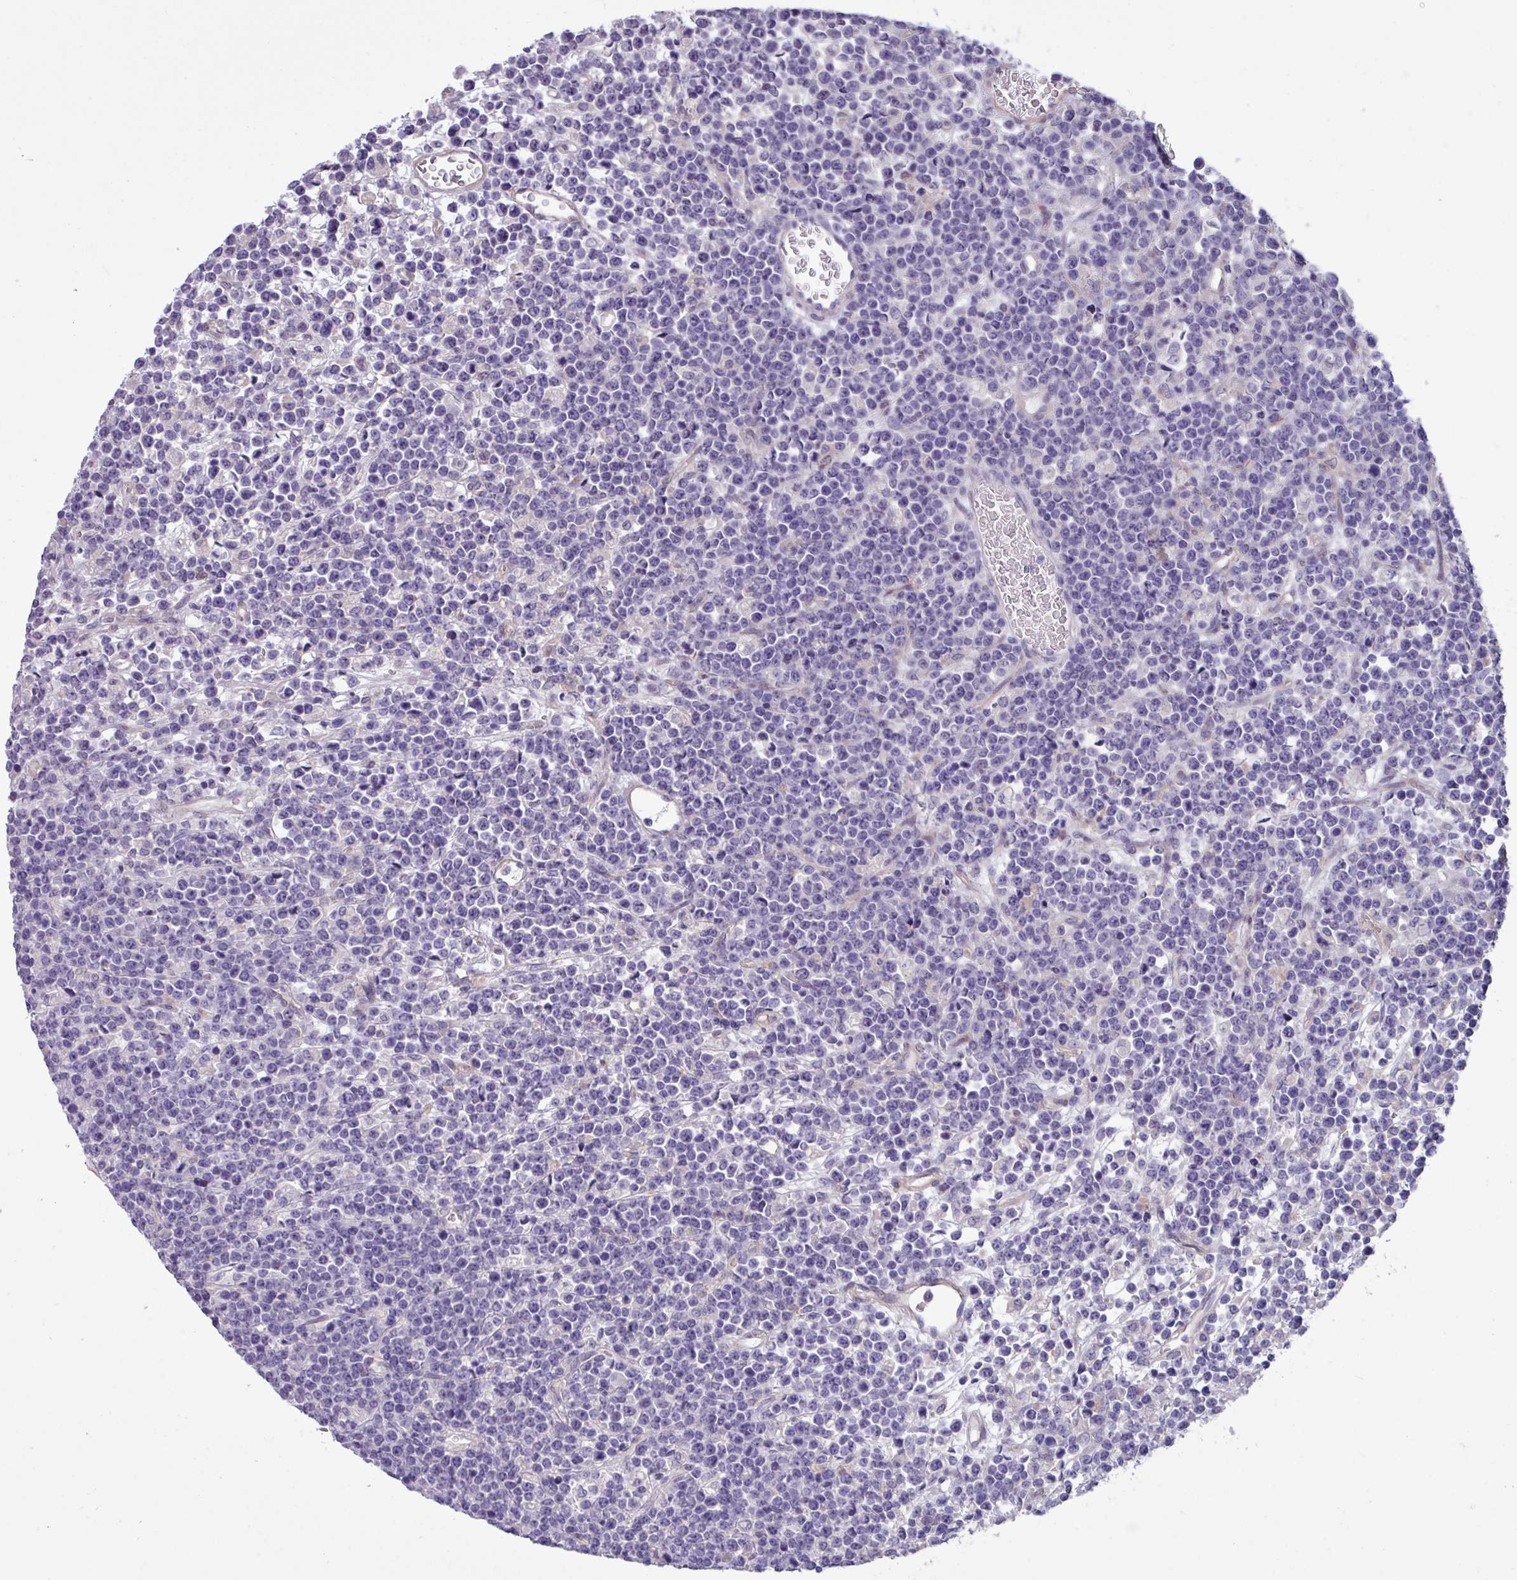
{"staining": {"intensity": "negative", "quantity": "none", "location": "none"}, "tissue": "lymphoma", "cell_type": "Tumor cells", "image_type": "cancer", "snomed": [{"axis": "morphology", "description": "Malignant lymphoma, non-Hodgkin's type, High grade"}, {"axis": "topography", "description": "Ovary"}], "caption": "DAB immunohistochemical staining of human malignant lymphoma, non-Hodgkin's type (high-grade) reveals no significant expression in tumor cells. (DAB (3,3'-diaminobenzidine) IHC visualized using brightfield microscopy, high magnification).", "gene": "KIRREL3", "patient": {"sex": "female", "age": 56}}